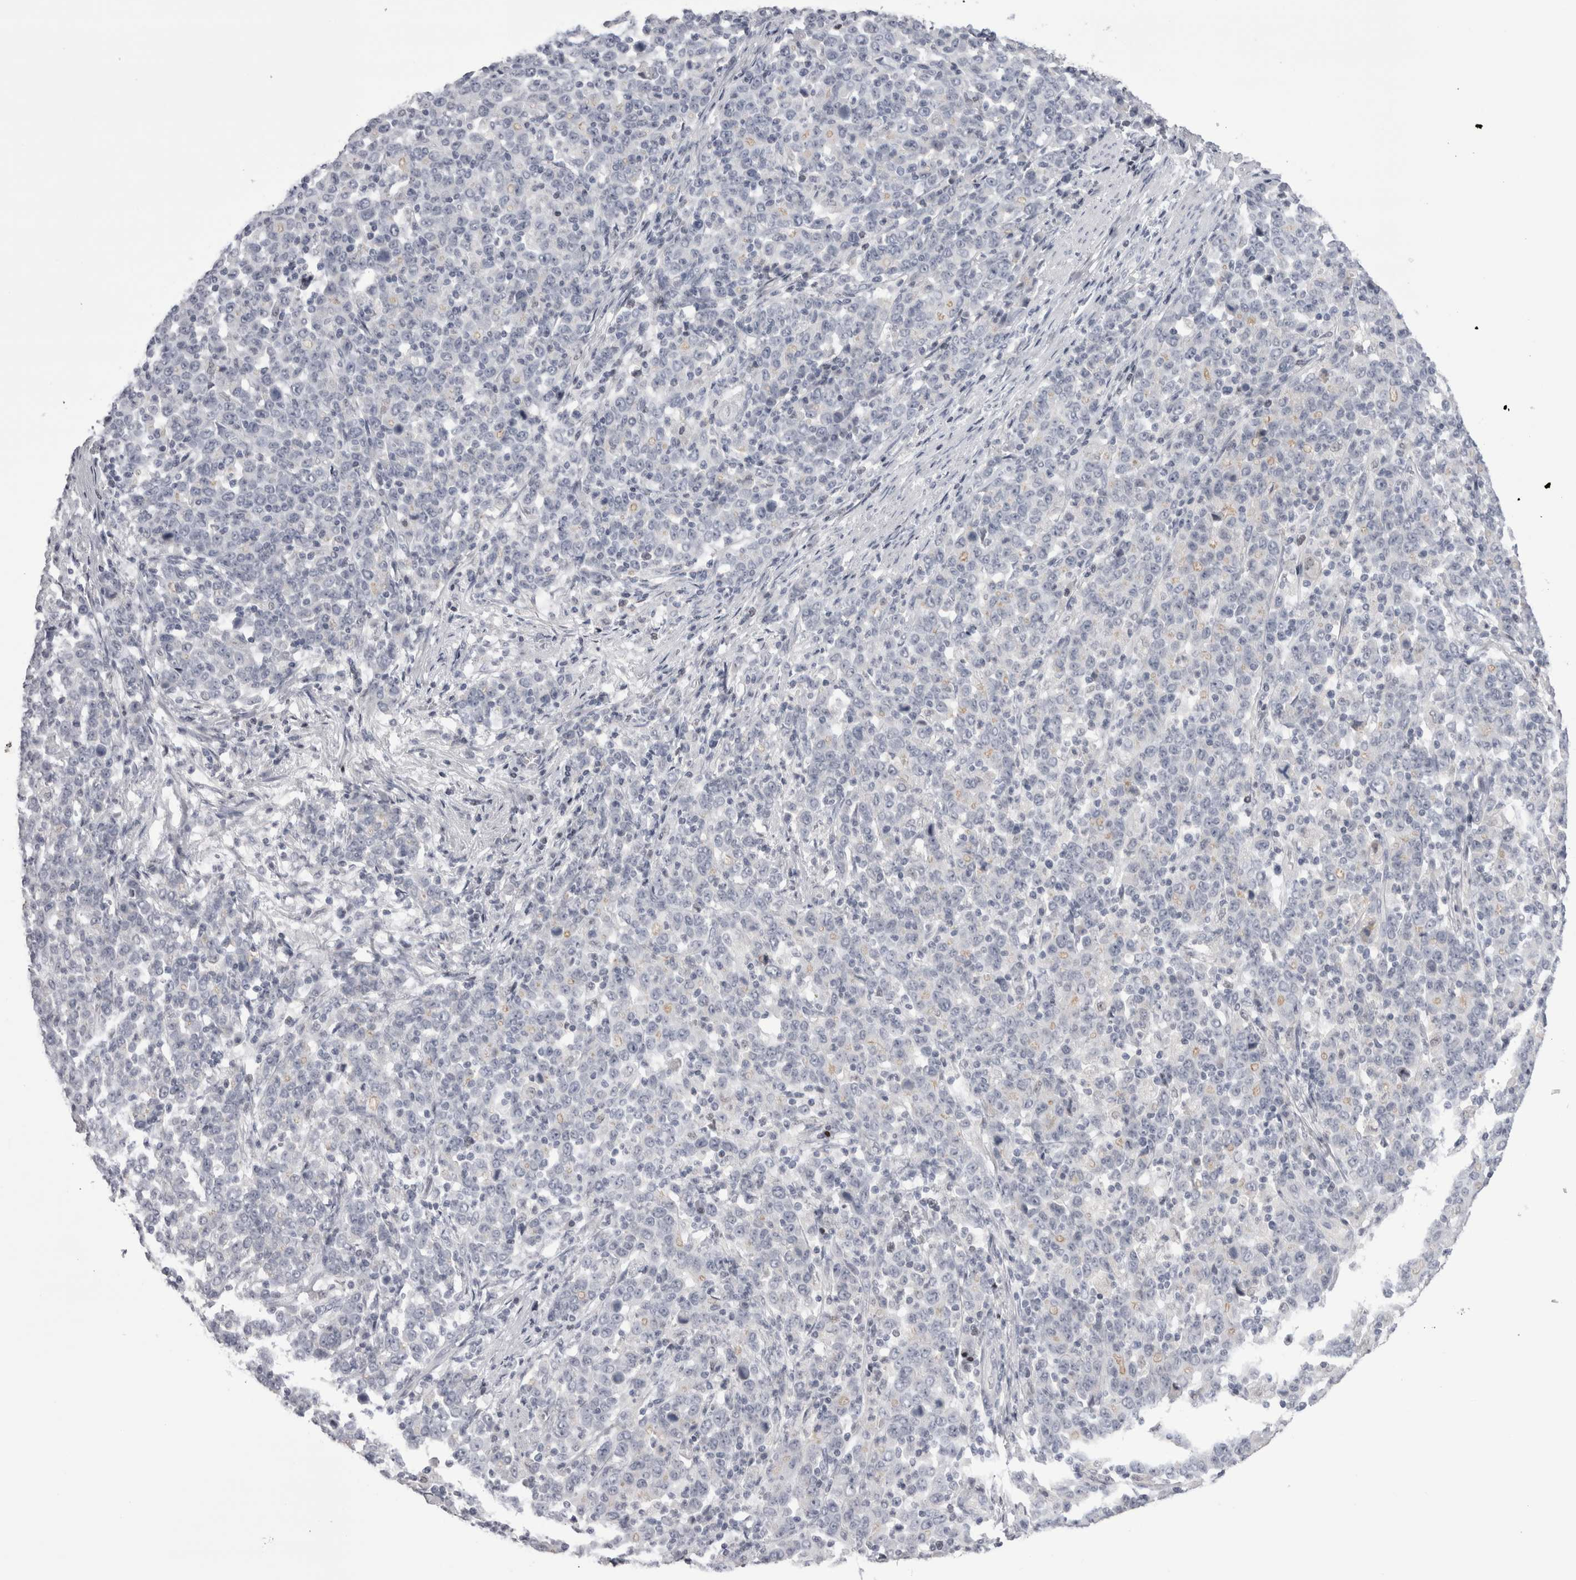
{"staining": {"intensity": "negative", "quantity": "none", "location": "none"}, "tissue": "stomach cancer", "cell_type": "Tumor cells", "image_type": "cancer", "snomed": [{"axis": "morphology", "description": "Adenocarcinoma, NOS"}, {"axis": "topography", "description": "Stomach, upper"}], "caption": "This is an immunohistochemistry (IHC) photomicrograph of stomach cancer (adenocarcinoma). There is no expression in tumor cells.", "gene": "FNDC8", "patient": {"sex": "male", "age": 69}}